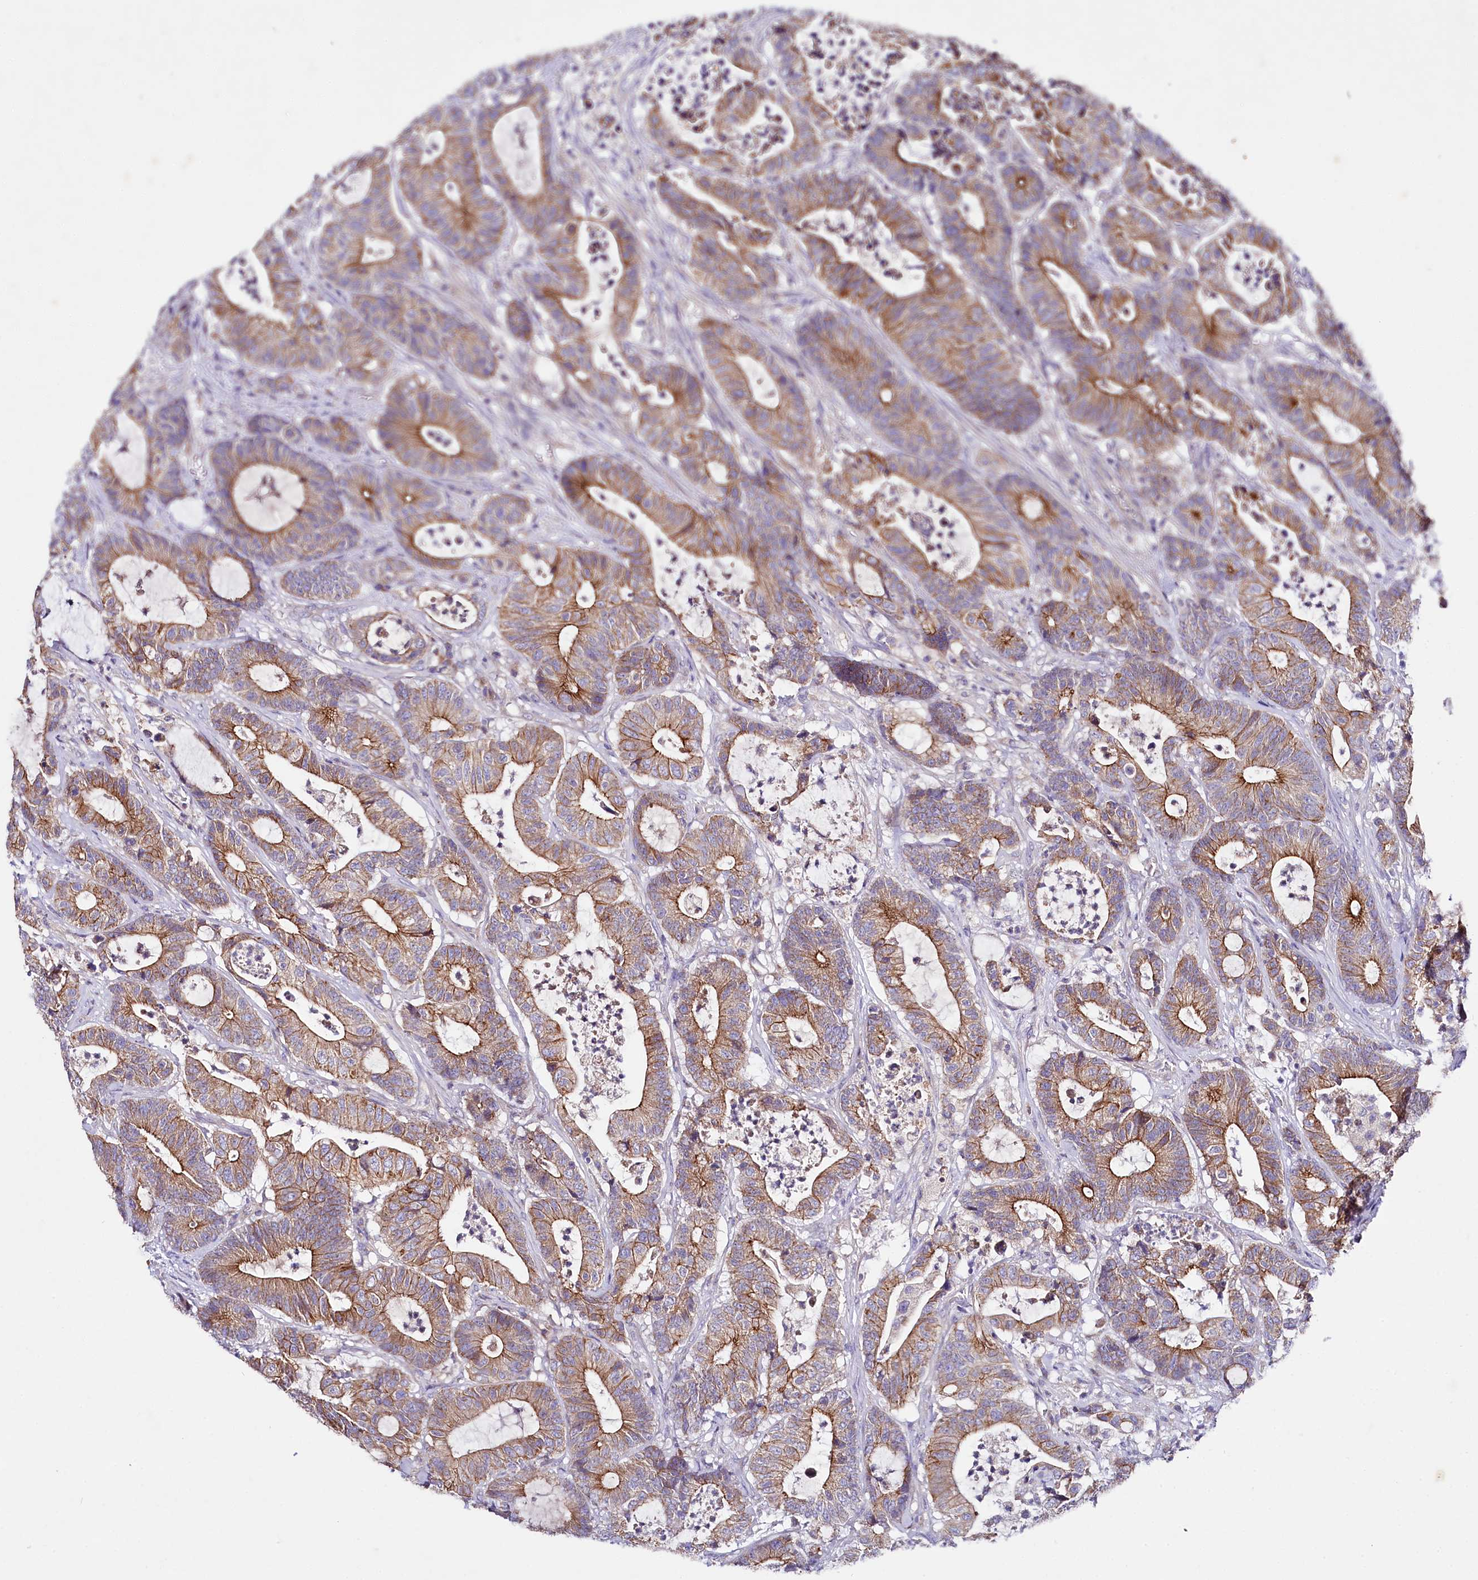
{"staining": {"intensity": "moderate", "quantity": ">75%", "location": "cytoplasmic/membranous"}, "tissue": "colorectal cancer", "cell_type": "Tumor cells", "image_type": "cancer", "snomed": [{"axis": "morphology", "description": "Adenocarcinoma, NOS"}, {"axis": "topography", "description": "Colon"}], "caption": "Immunohistochemical staining of human adenocarcinoma (colorectal) reveals medium levels of moderate cytoplasmic/membranous expression in about >75% of tumor cells. (IHC, brightfield microscopy, high magnification).", "gene": "SACM1L", "patient": {"sex": "female", "age": 84}}